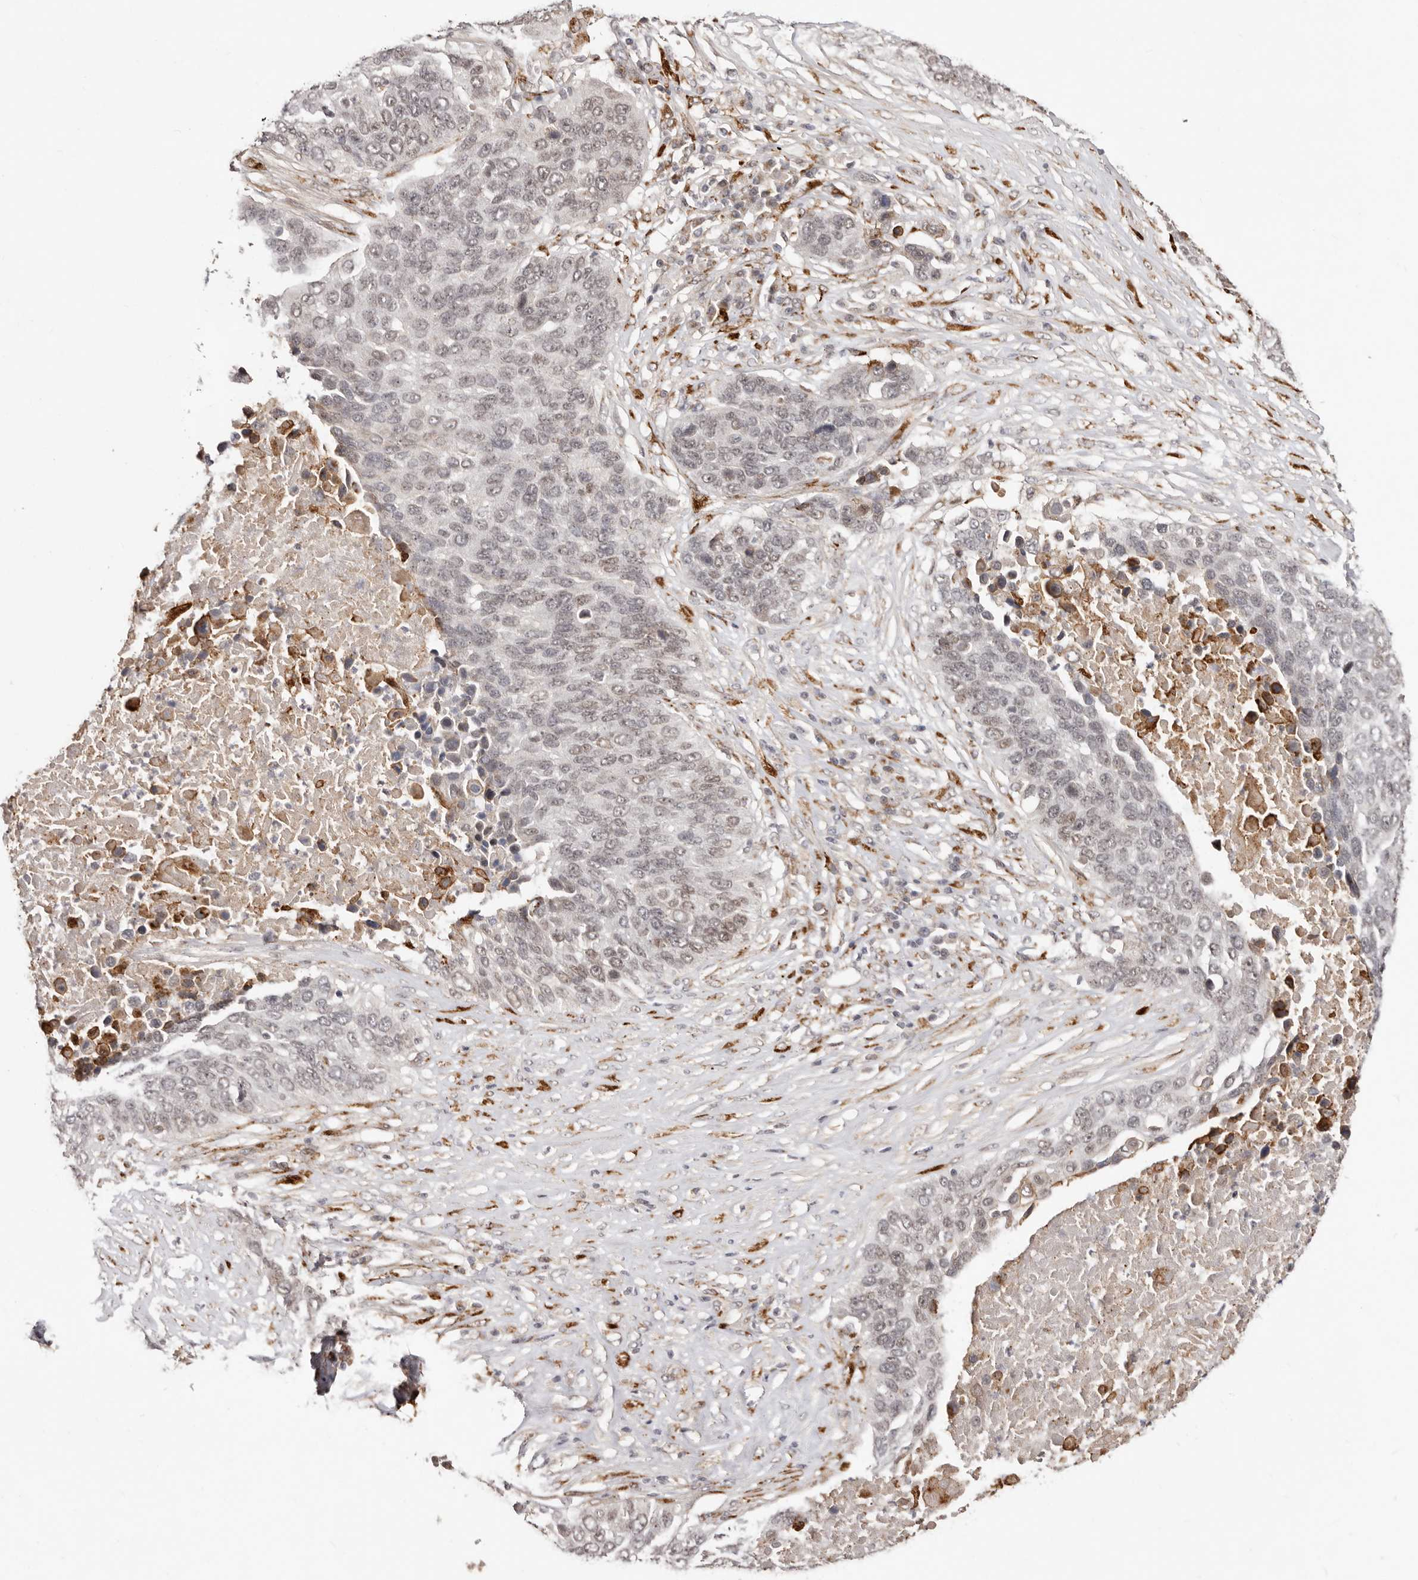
{"staining": {"intensity": "weak", "quantity": "<25%", "location": "nuclear"}, "tissue": "lung cancer", "cell_type": "Tumor cells", "image_type": "cancer", "snomed": [{"axis": "morphology", "description": "Squamous cell carcinoma, NOS"}, {"axis": "topography", "description": "Lung"}], "caption": "Tumor cells show no significant protein staining in lung cancer (squamous cell carcinoma).", "gene": "SRCAP", "patient": {"sex": "male", "age": 66}}